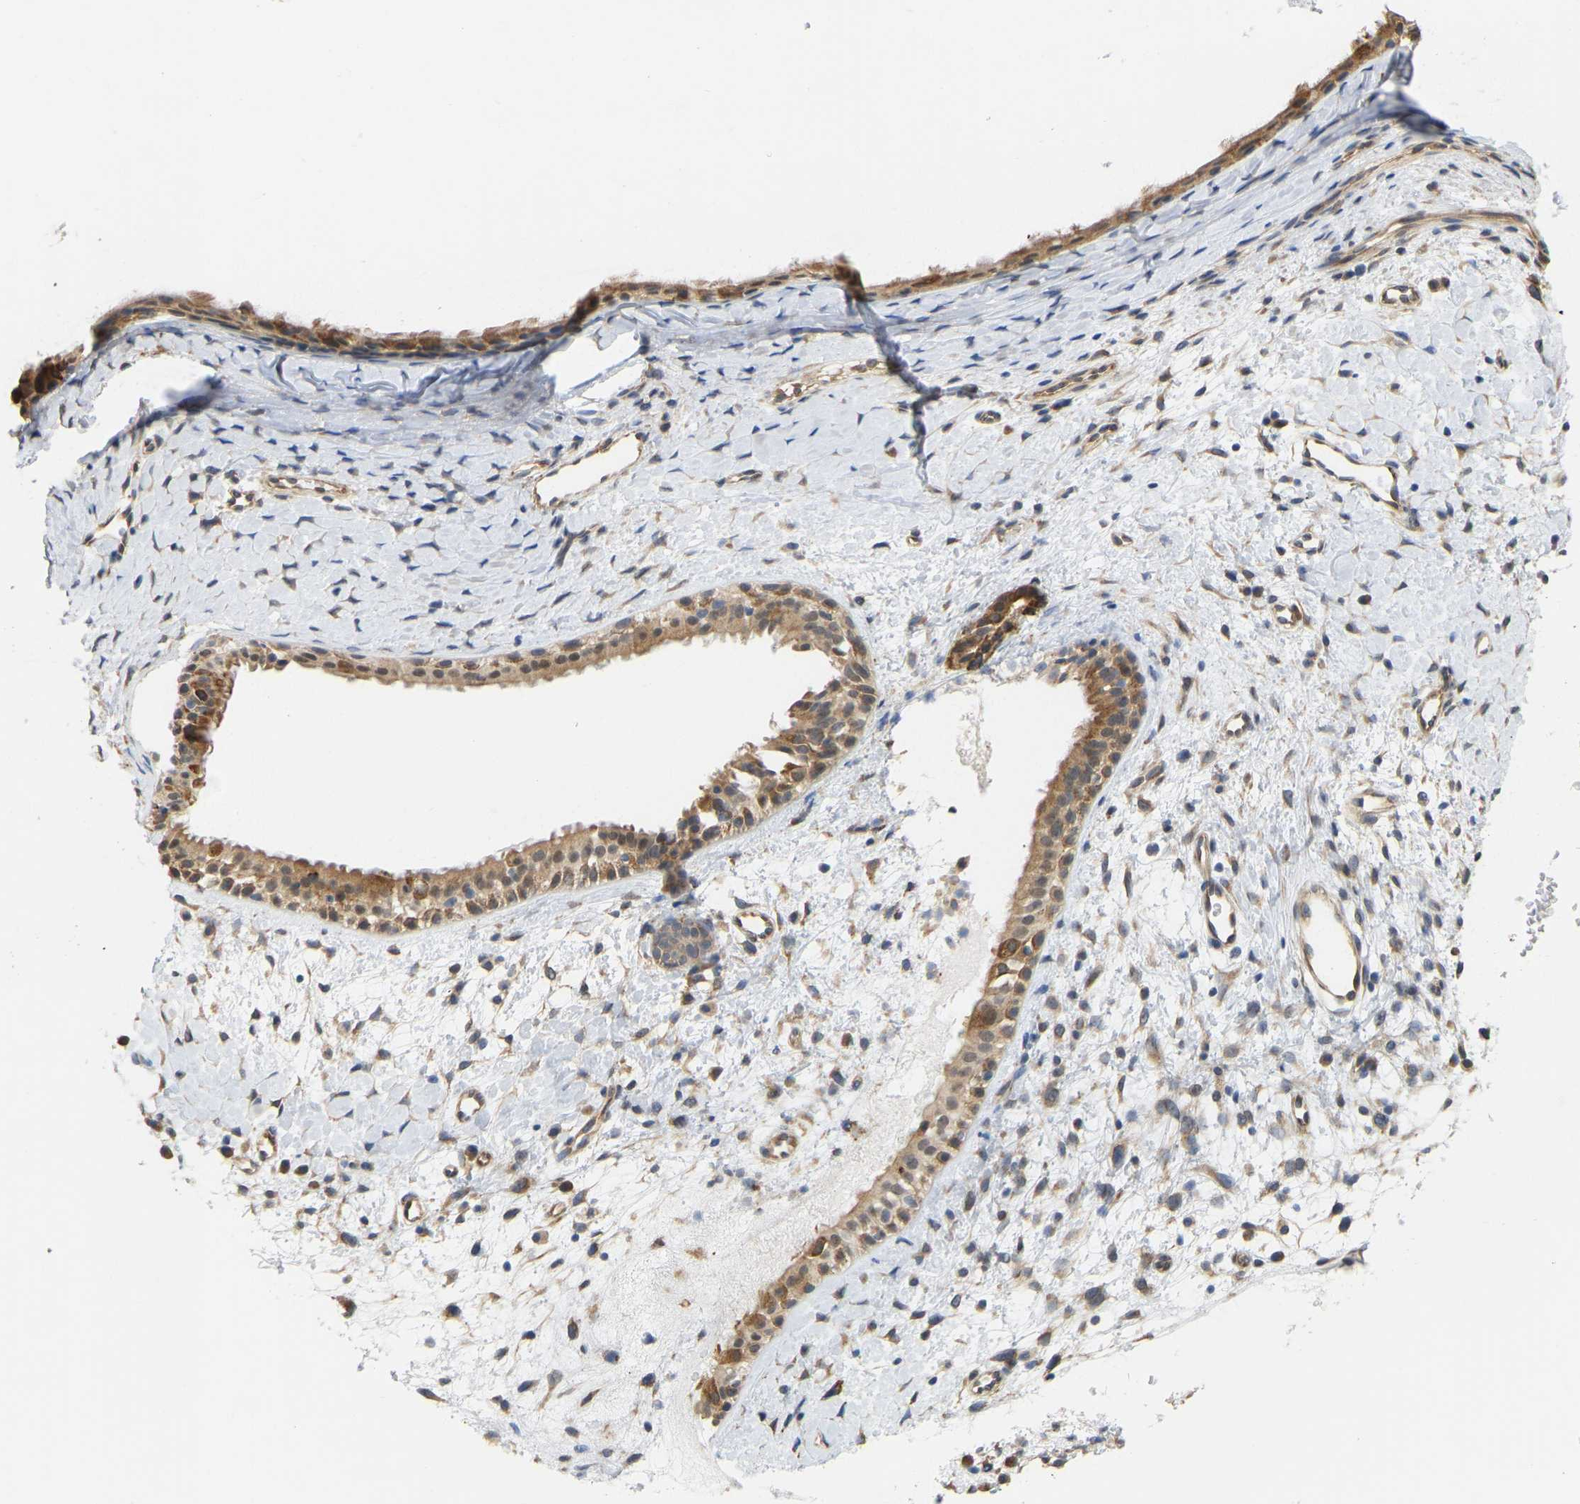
{"staining": {"intensity": "moderate", "quantity": ">75%", "location": "cytoplasmic/membranous"}, "tissue": "nasopharynx", "cell_type": "Respiratory epithelial cells", "image_type": "normal", "snomed": [{"axis": "morphology", "description": "Normal tissue, NOS"}, {"axis": "topography", "description": "Nasopharynx"}], "caption": "This histopathology image exhibits immunohistochemistry staining of unremarkable human nasopharynx, with medium moderate cytoplasmic/membranous staining in approximately >75% of respiratory epithelial cells.", "gene": "BEND3", "patient": {"sex": "male", "age": 22}}